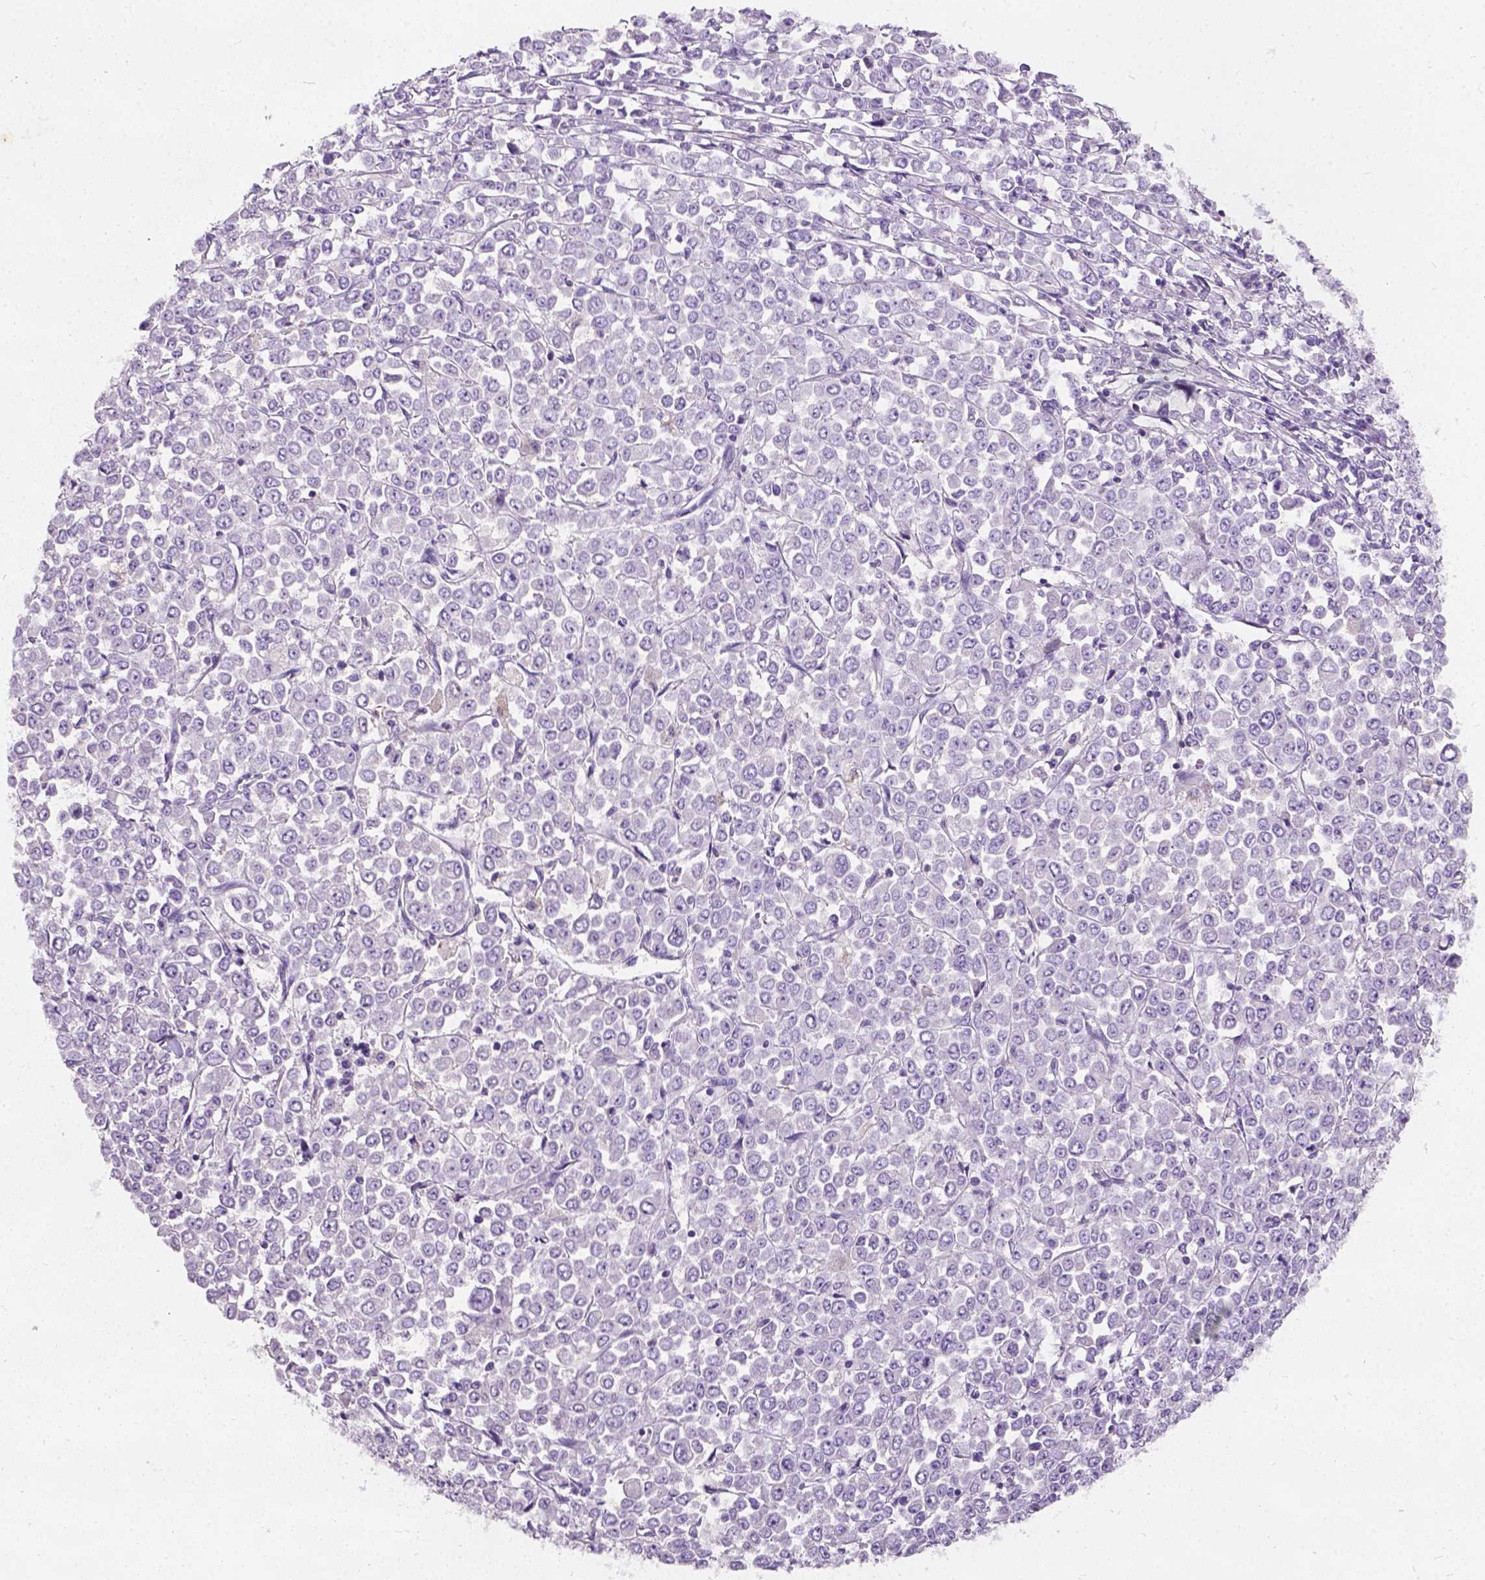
{"staining": {"intensity": "negative", "quantity": "none", "location": "none"}, "tissue": "stomach cancer", "cell_type": "Tumor cells", "image_type": "cancer", "snomed": [{"axis": "morphology", "description": "Adenocarcinoma, NOS"}, {"axis": "topography", "description": "Stomach, upper"}], "caption": "Immunohistochemical staining of human stomach cancer (adenocarcinoma) reveals no significant staining in tumor cells.", "gene": "CHODL", "patient": {"sex": "male", "age": 70}}